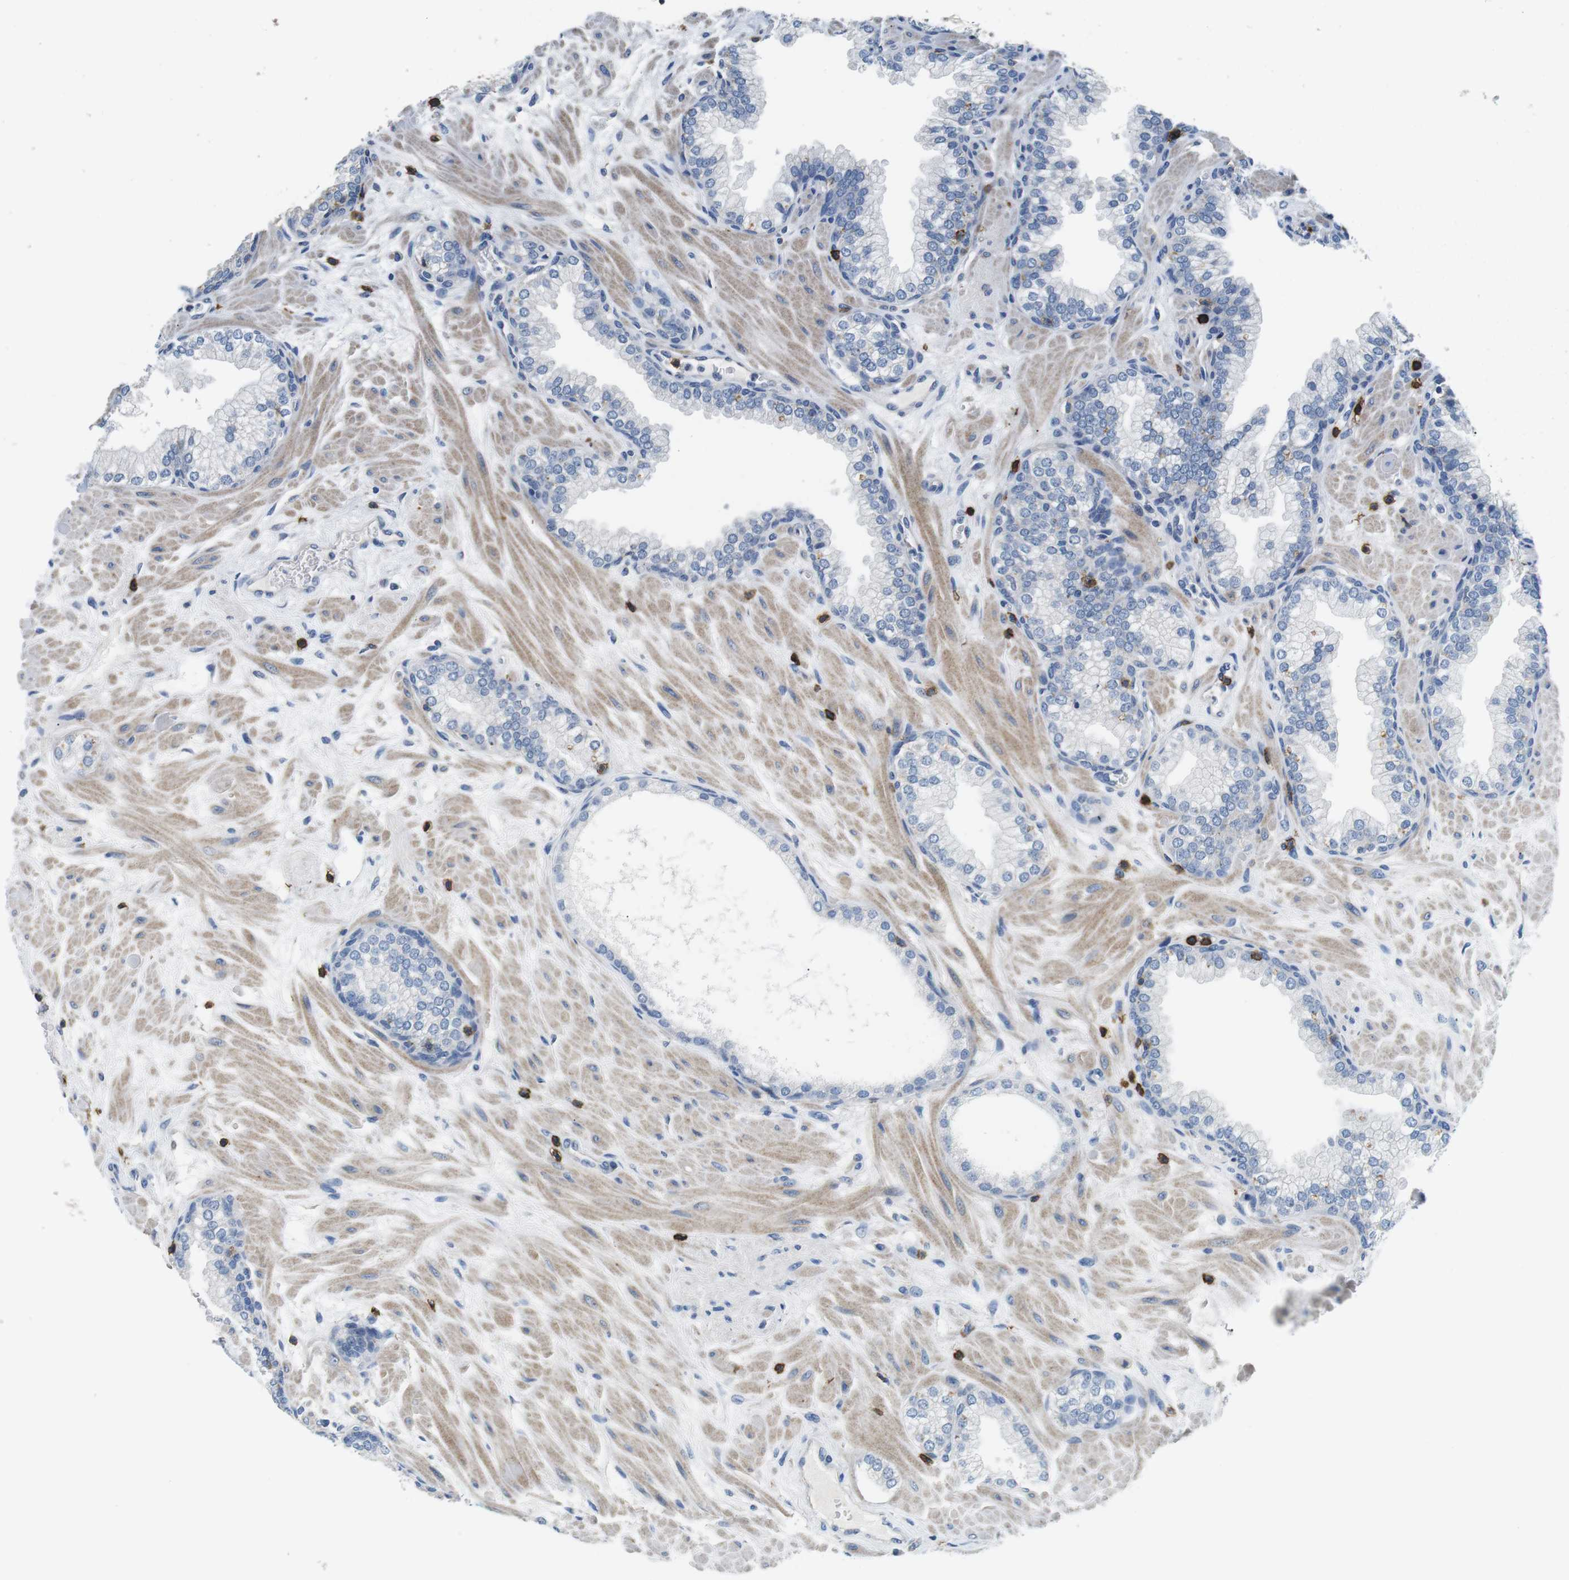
{"staining": {"intensity": "negative", "quantity": "none", "location": "none"}, "tissue": "prostate", "cell_type": "Glandular cells", "image_type": "normal", "snomed": [{"axis": "morphology", "description": "Normal tissue, NOS"}, {"axis": "morphology", "description": "Urothelial carcinoma, Low grade"}, {"axis": "topography", "description": "Urinary bladder"}, {"axis": "topography", "description": "Prostate"}], "caption": "Immunohistochemistry of normal human prostate demonstrates no positivity in glandular cells. Brightfield microscopy of immunohistochemistry stained with DAB (brown) and hematoxylin (blue), captured at high magnification.", "gene": "CD6", "patient": {"sex": "male", "age": 60}}